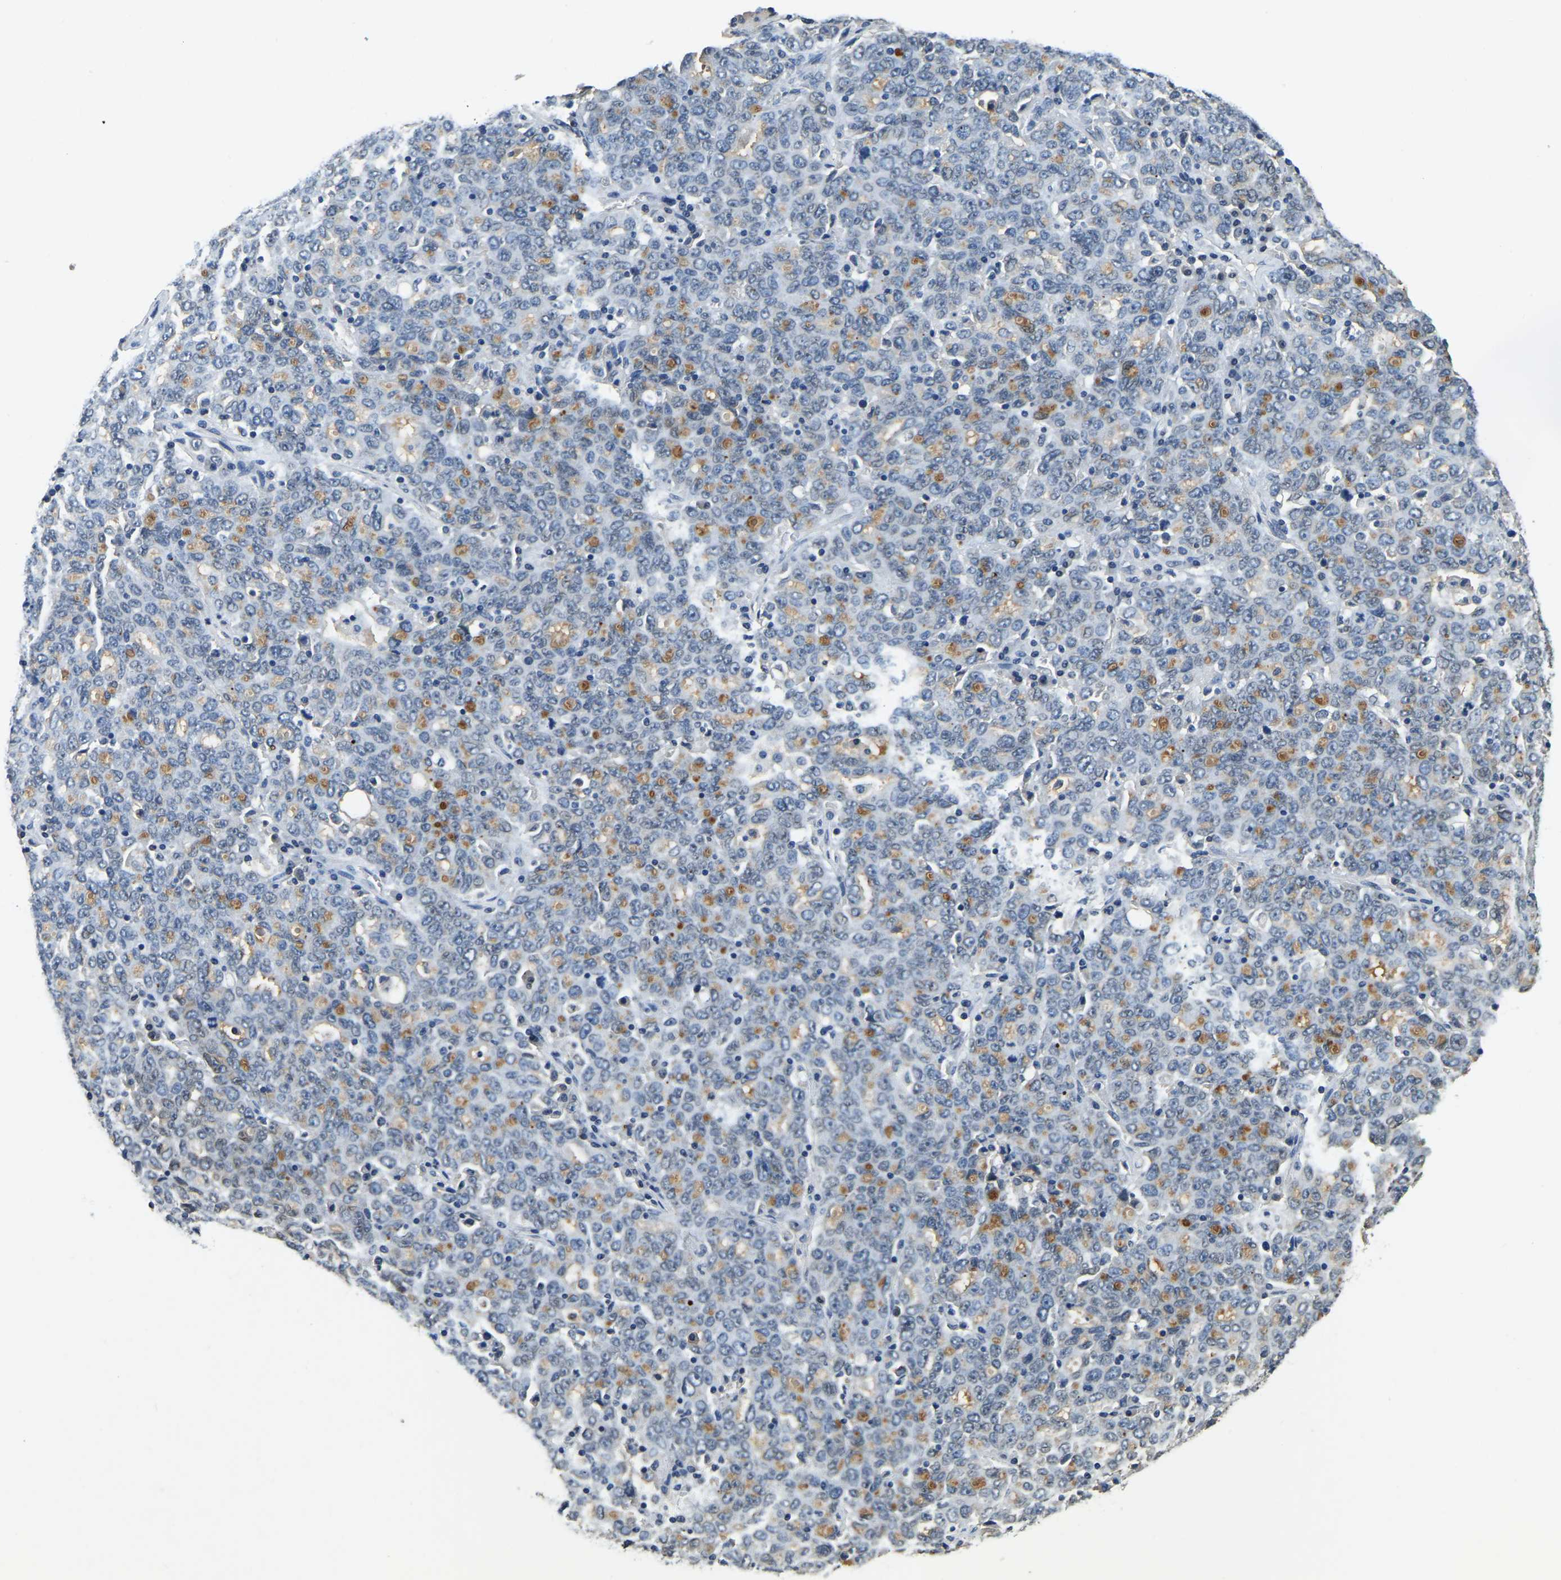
{"staining": {"intensity": "moderate", "quantity": "<25%", "location": "cytoplasmic/membranous"}, "tissue": "ovarian cancer", "cell_type": "Tumor cells", "image_type": "cancer", "snomed": [{"axis": "morphology", "description": "Carcinoma, endometroid"}, {"axis": "topography", "description": "Ovary"}], "caption": "Moderate cytoplasmic/membranous expression for a protein is seen in approximately <25% of tumor cells of endometroid carcinoma (ovarian) using IHC.", "gene": "RANBP2", "patient": {"sex": "female", "age": 62}}